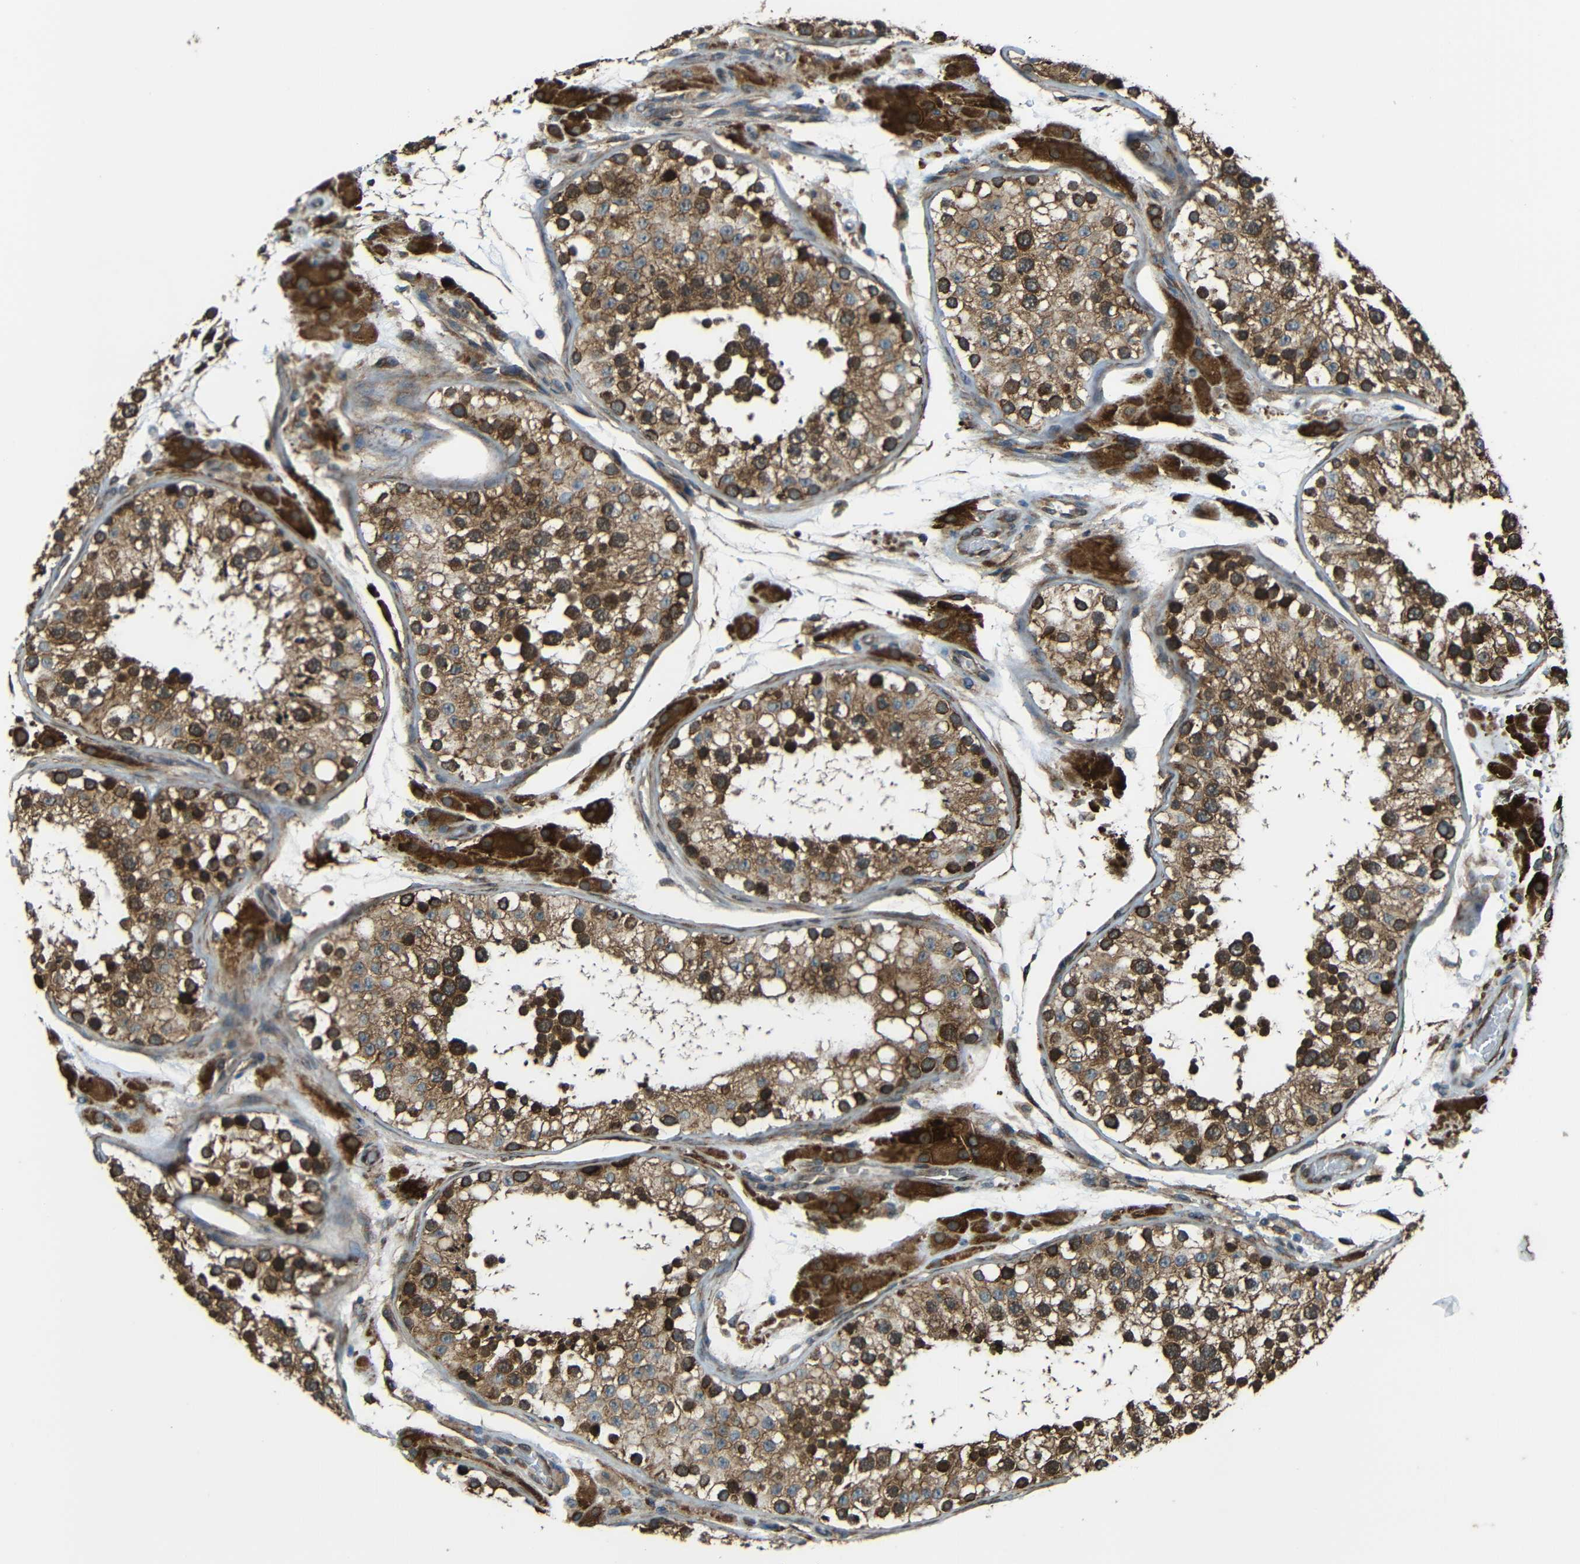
{"staining": {"intensity": "strong", "quantity": "25%-75%", "location": "cytoplasmic/membranous"}, "tissue": "testis", "cell_type": "Cells in seminiferous ducts", "image_type": "normal", "snomed": [{"axis": "morphology", "description": "Normal tissue, NOS"}, {"axis": "topography", "description": "Testis"}, {"axis": "topography", "description": "Epididymis"}], "caption": "Protein expression analysis of normal testis shows strong cytoplasmic/membranous positivity in about 25%-75% of cells in seminiferous ducts.", "gene": "VAPB", "patient": {"sex": "male", "age": 26}}